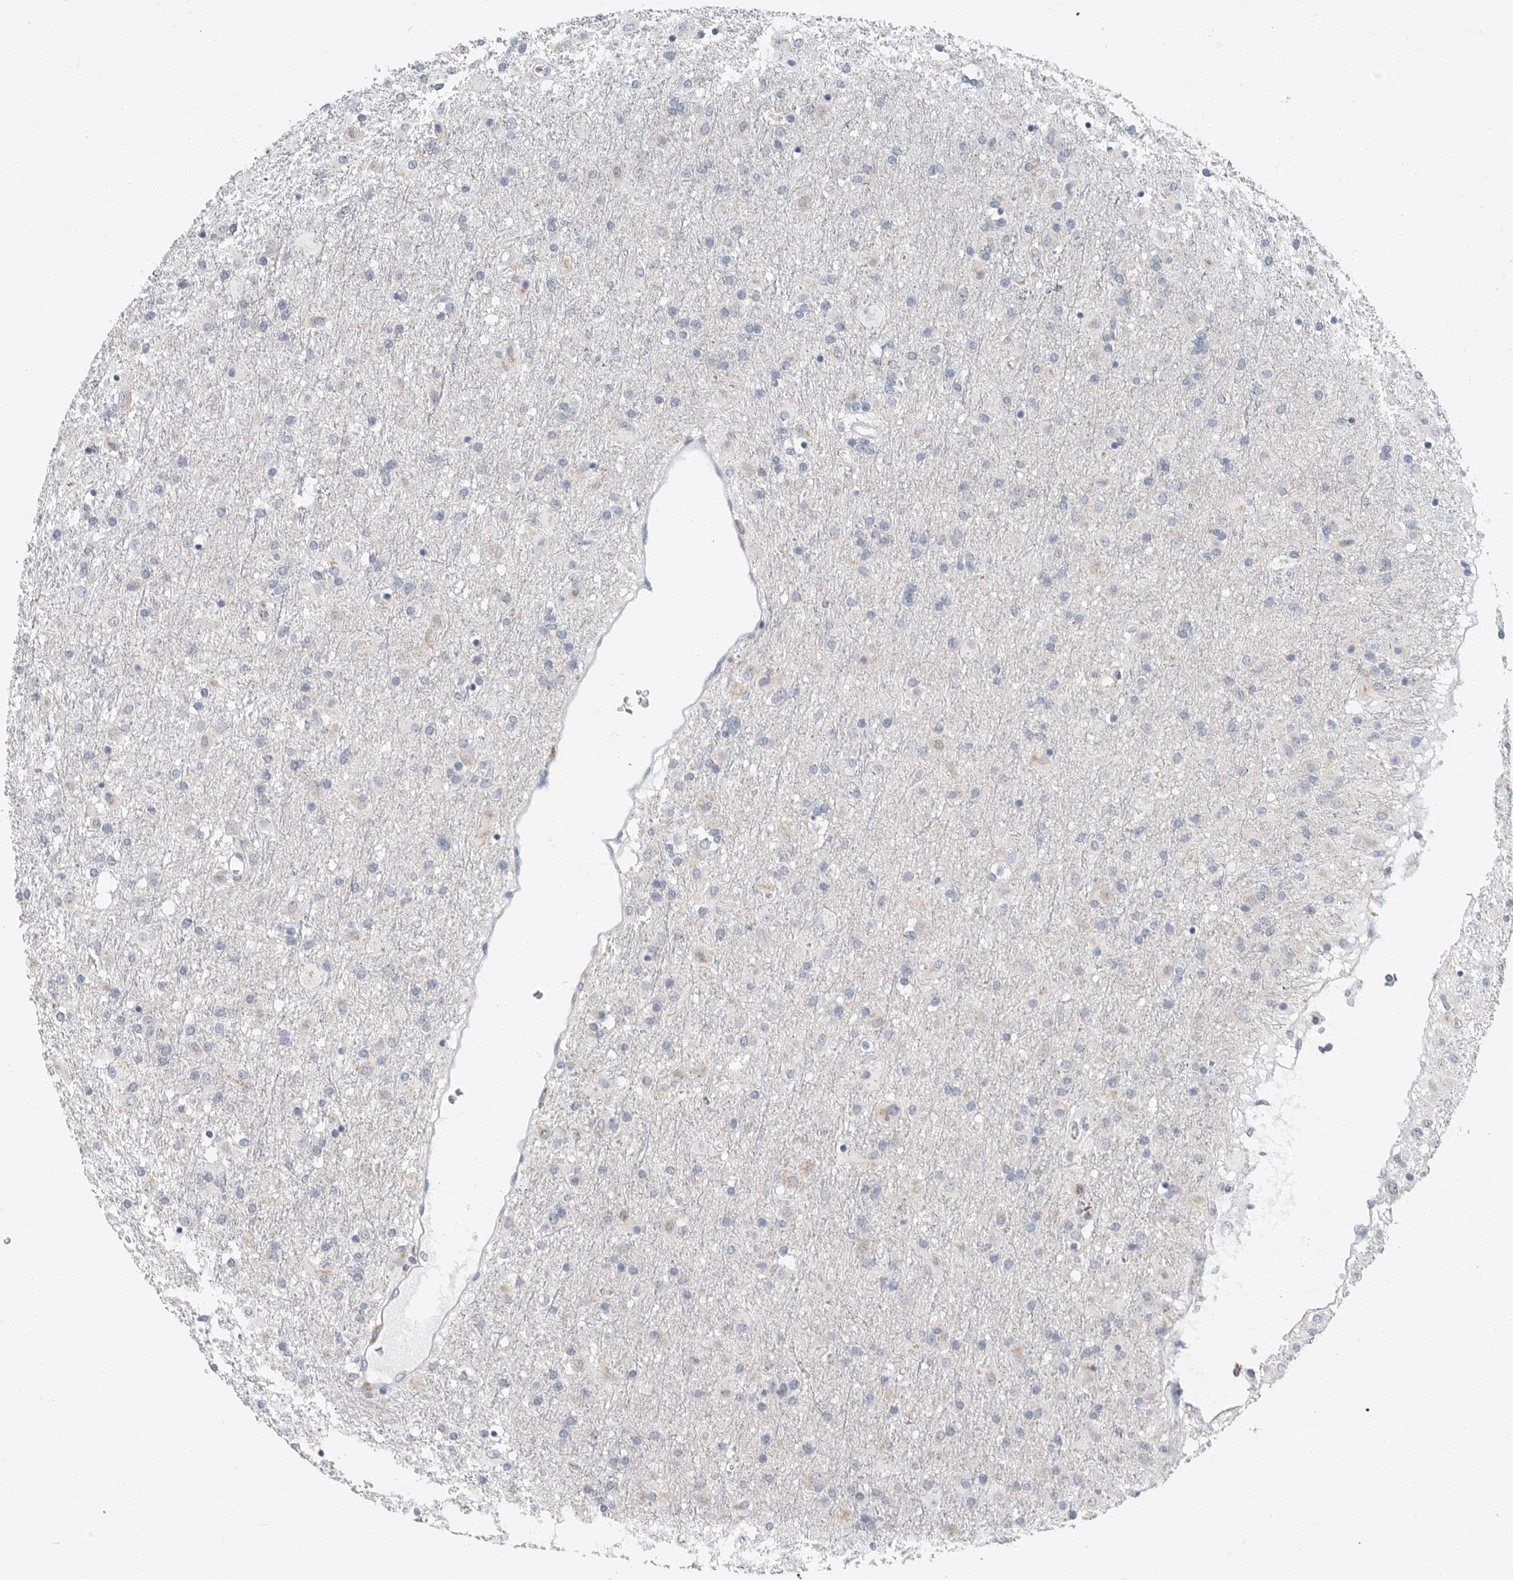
{"staining": {"intensity": "negative", "quantity": "none", "location": "none"}, "tissue": "glioma", "cell_type": "Tumor cells", "image_type": "cancer", "snomed": [{"axis": "morphology", "description": "Glioma, malignant, Low grade"}, {"axis": "topography", "description": "Brain"}], "caption": "A micrograph of human malignant low-grade glioma is negative for staining in tumor cells.", "gene": "PLN", "patient": {"sex": "male", "age": 65}}